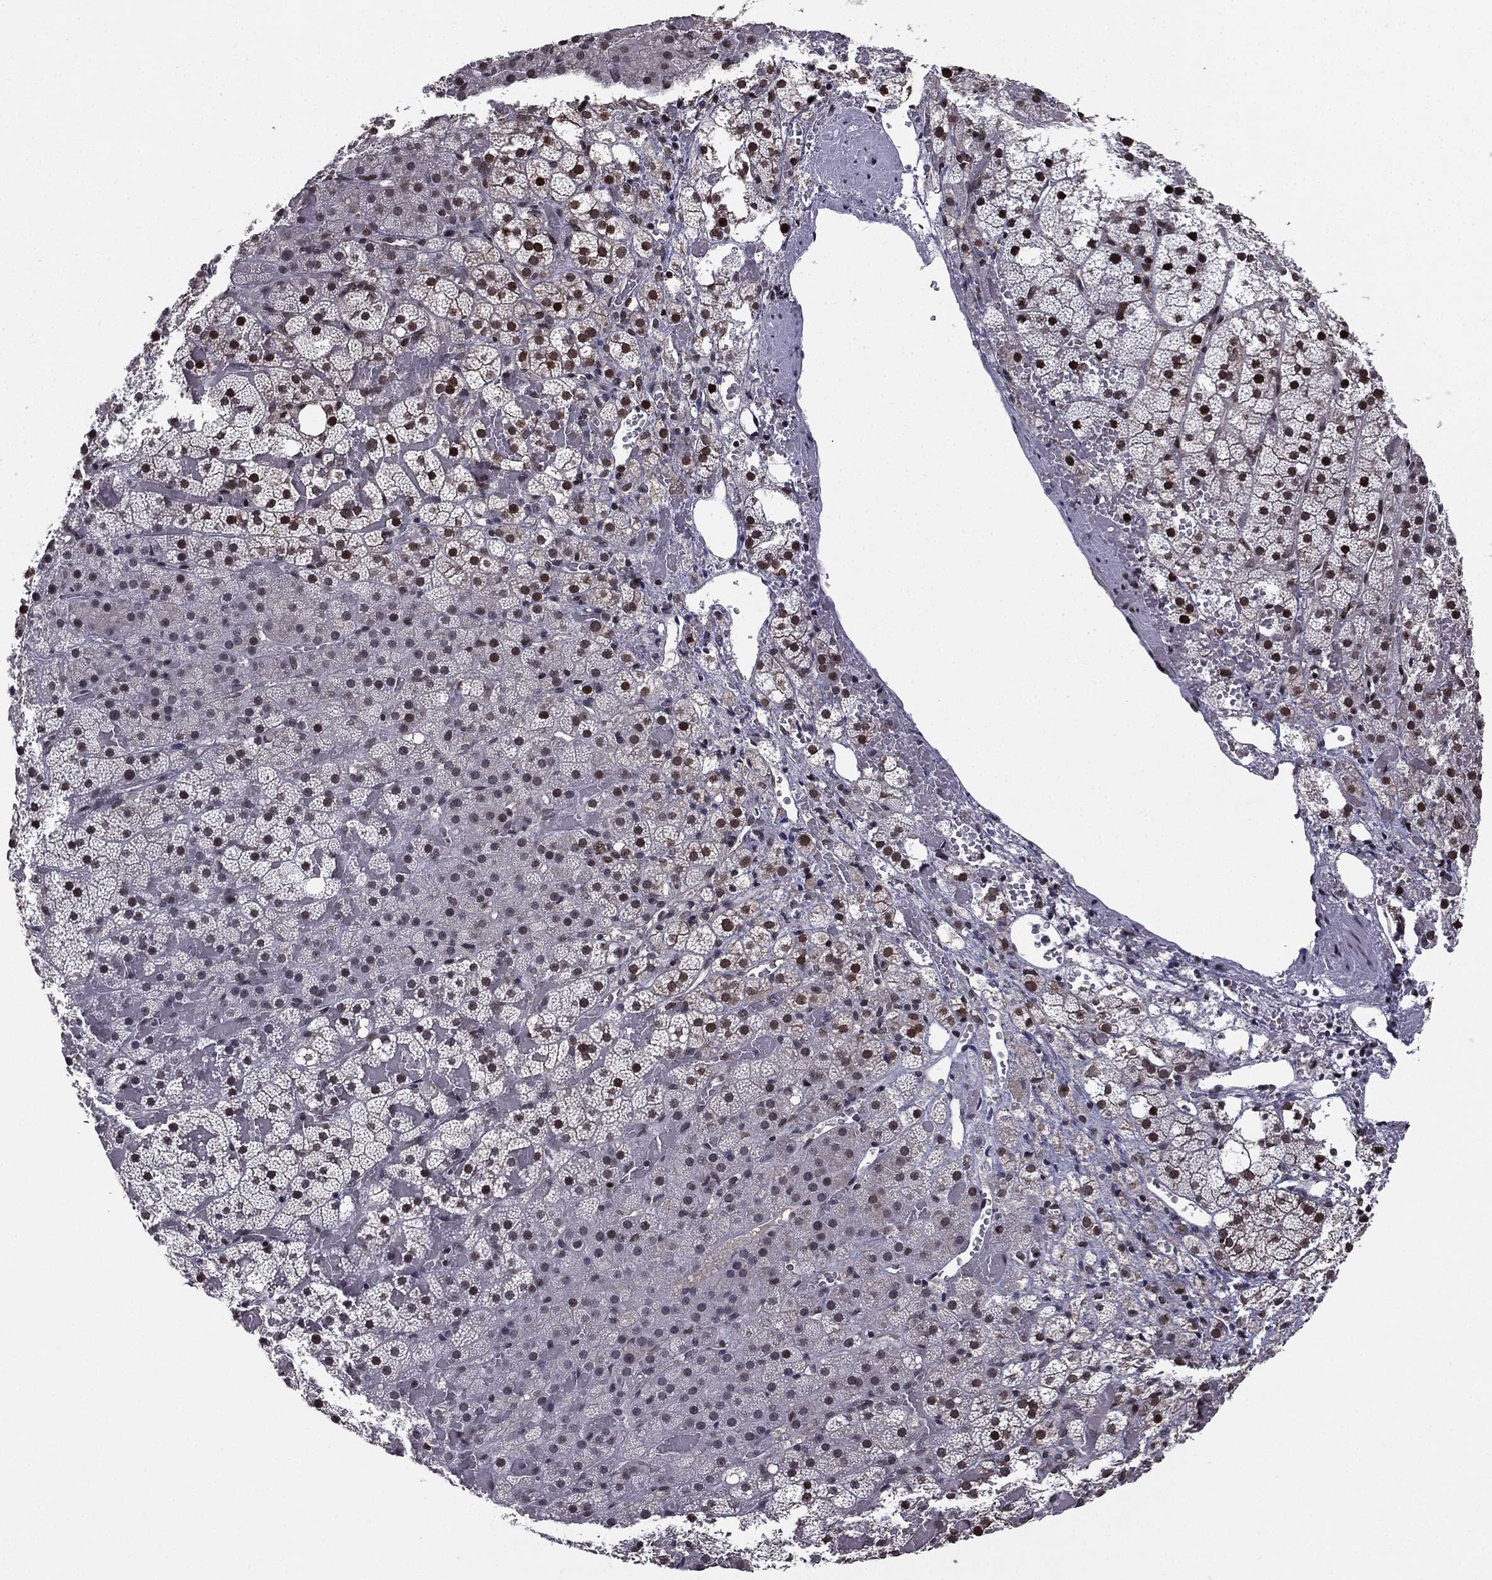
{"staining": {"intensity": "moderate", "quantity": "25%-75%", "location": "nuclear"}, "tissue": "adrenal gland", "cell_type": "Glandular cells", "image_type": "normal", "snomed": [{"axis": "morphology", "description": "Normal tissue, NOS"}, {"axis": "topography", "description": "Adrenal gland"}], "caption": "DAB immunohistochemical staining of benign adrenal gland reveals moderate nuclear protein staining in about 25%-75% of glandular cells.", "gene": "RARB", "patient": {"sex": "male", "age": 53}}